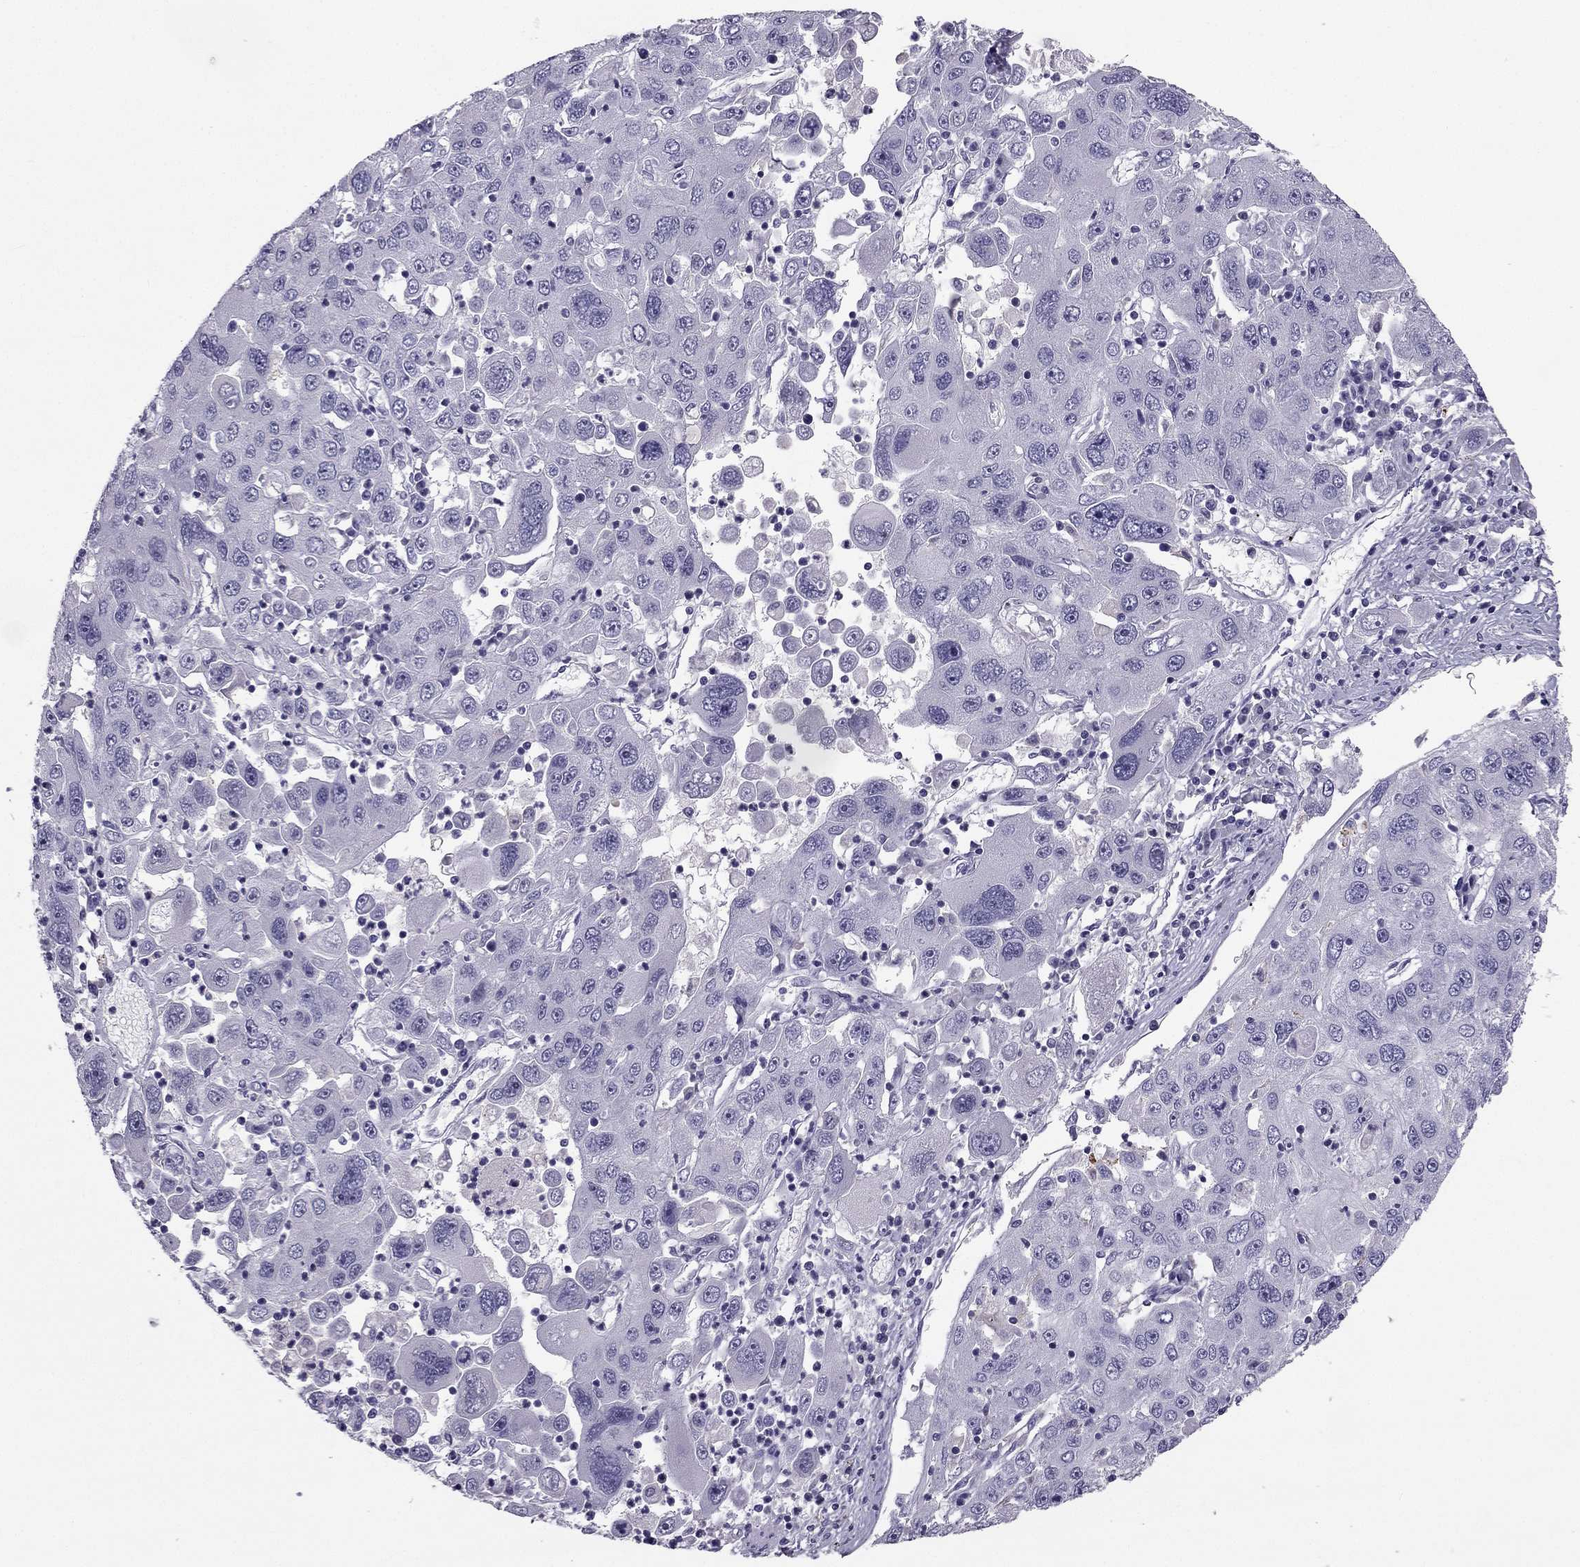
{"staining": {"intensity": "negative", "quantity": "none", "location": "none"}, "tissue": "stomach cancer", "cell_type": "Tumor cells", "image_type": "cancer", "snomed": [{"axis": "morphology", "description": "Adenocarcinoma, NOS"}, {"axis": "topography", "description": "Stomach"}], "caption": "Immunohistochemical staining of human adenocarcinoma (stomach) shows no significant expression in tumor cells. (Stains: DAB immunohistochemistry (IHC) with hematoxylin counter stain, Microscopy: brightfield microscopy at high magnification).", "gene": "LMTK3", "patient": {"sex": "male", "age": 56}}